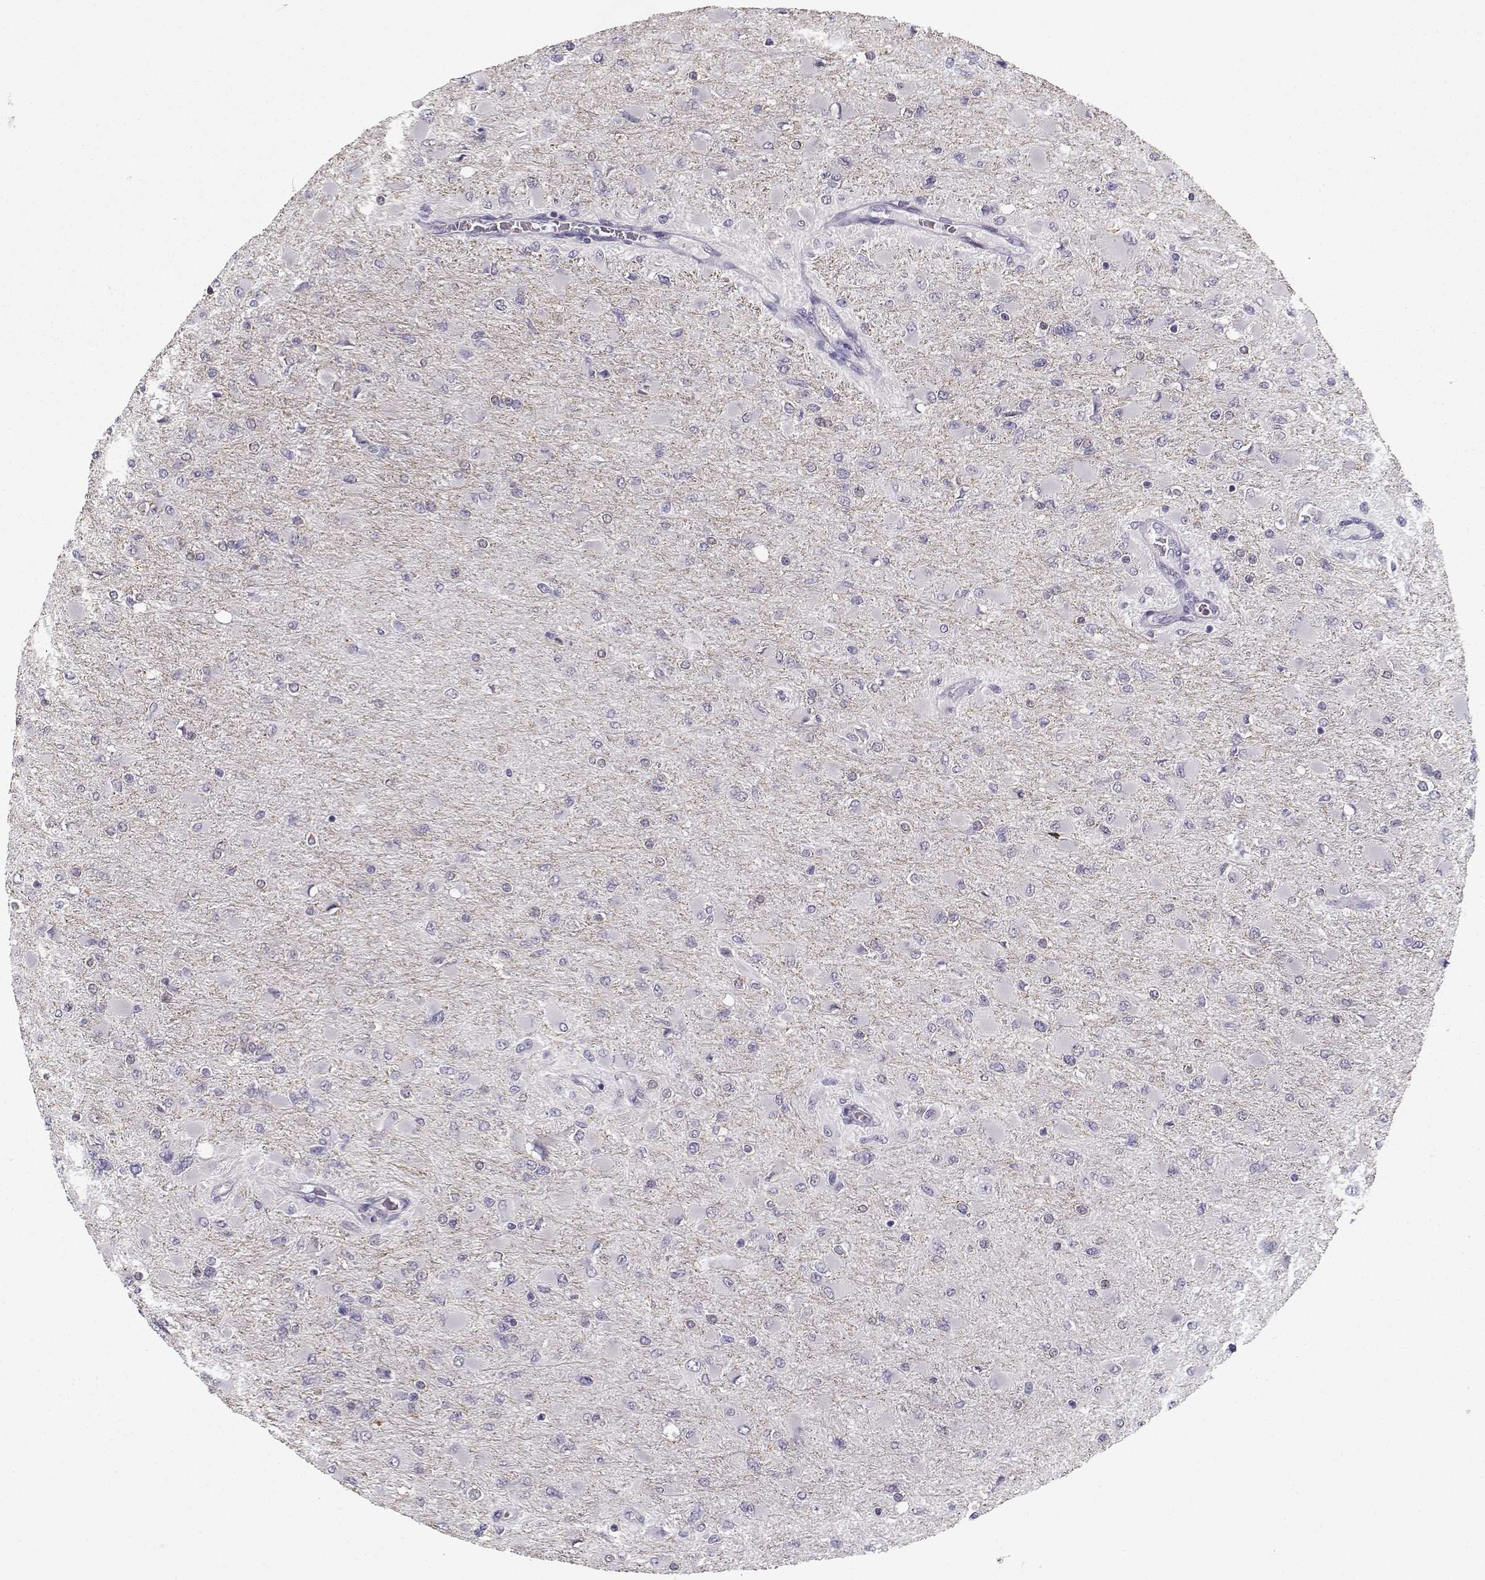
{"staining": {"intensity": "negative", "quantity": "none", "location": "none"}, "tissue": "glioma", "cell_type": "Tumor cells", "image_type": "cancer", "snomed": [{"axis": "morphology", "description": "Glioma, malignant, High grade"}, {"axis": "topography", "description": "Cerebral cortex"}], "caption": "The micrograph exhibits no staining of tumor cells in glioma. (Immunohistochemistry (ihc), brightfield microscopy, high magnification).", "gene": "TMEM145", "patient": {"sex": "female", "age": 36}}